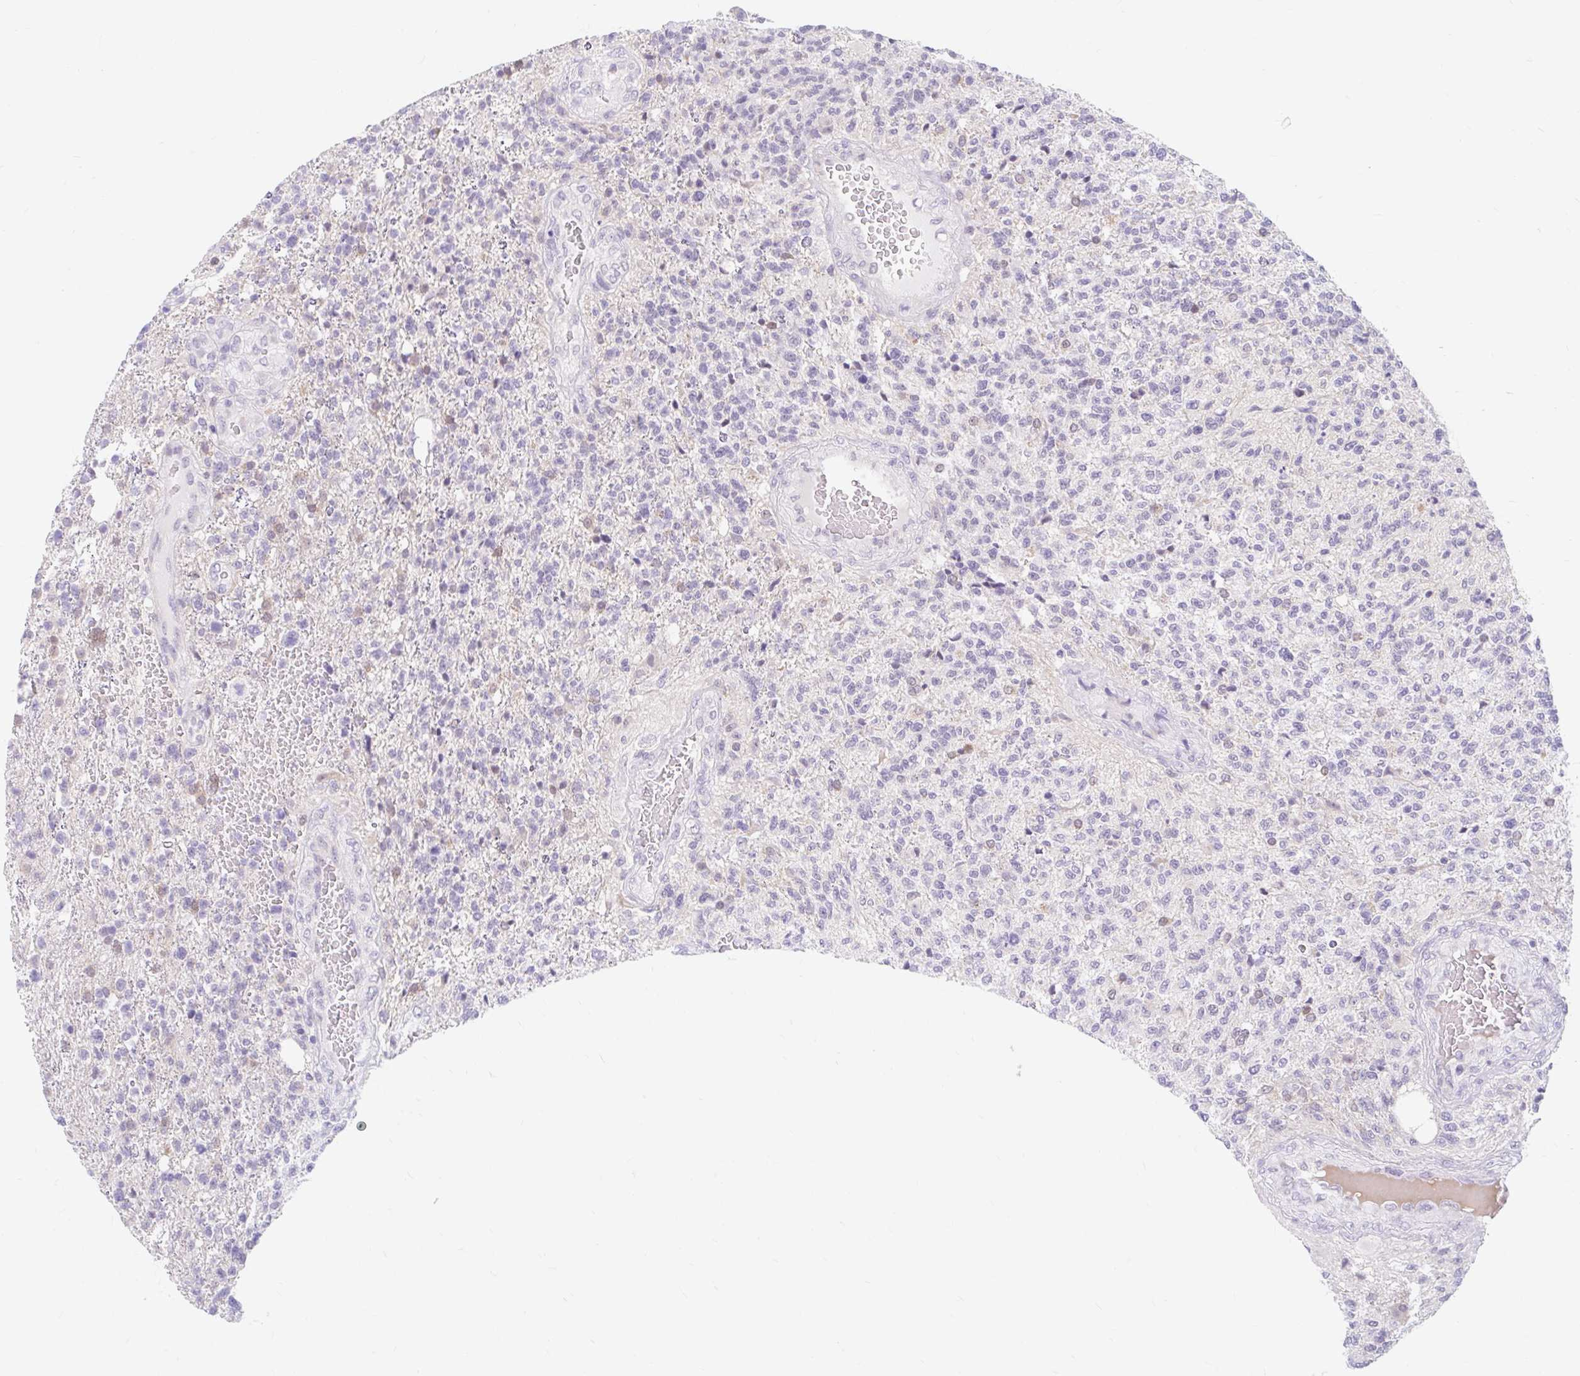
{"staining": {"intensity": "negative", "quantity": "none", "location": "none"}, "tissue": "glioma", "cell_type": "Tumor cells", "image_type": "cancer", "snomed": [{"axis": "morphology", "description": "Glioma, malignant, High grade"}, {"axis": "topography", "description": "Brain"}], "caption": "IHC histopathology image of neoplastic tissue: human glioma stained with DAB shows no significant protein expression in tumor cells.", "gene": "ITPK1", "patient": {"sex": "male", "age": 56}}